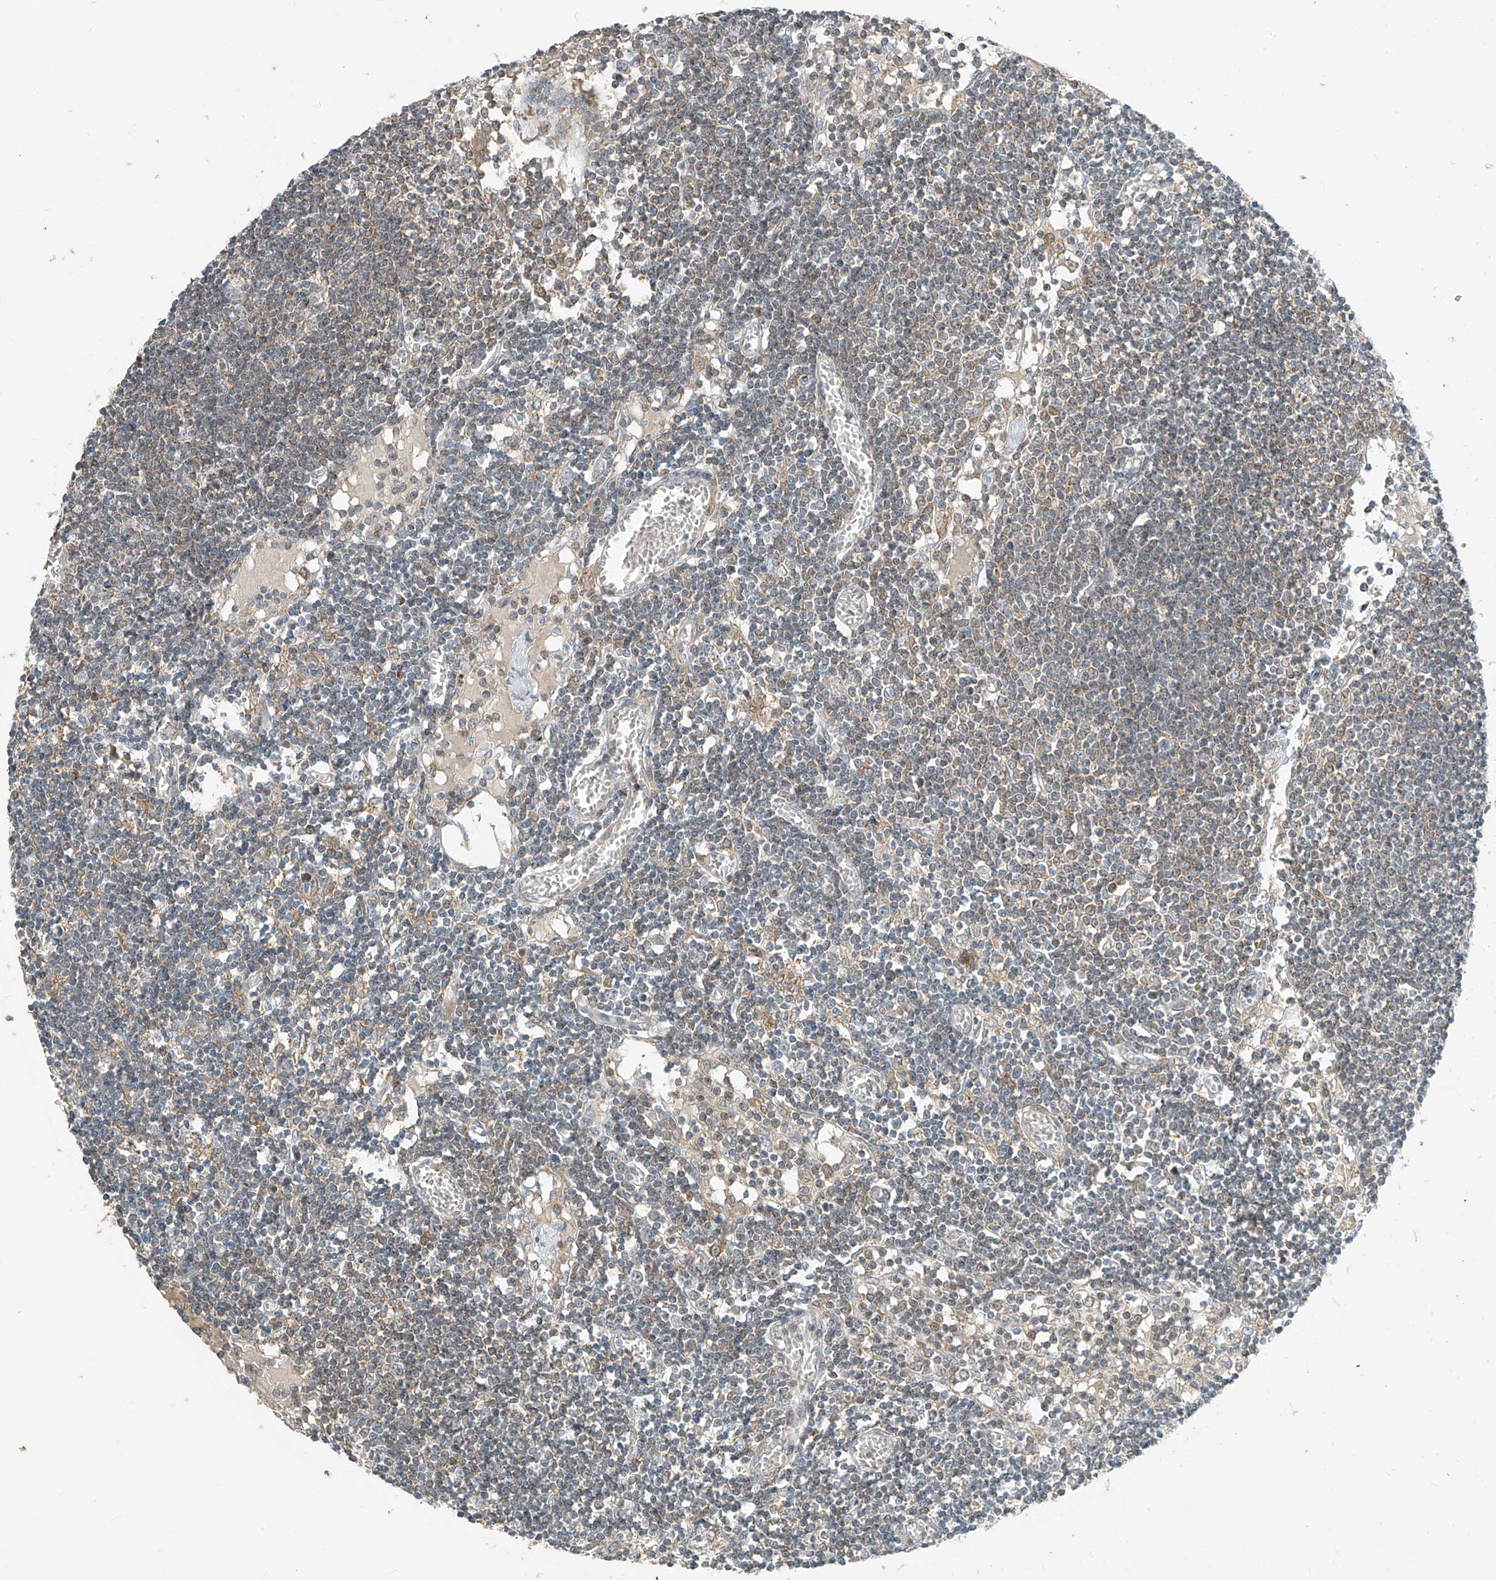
{"staining": {"intensity": "moderate", "quantity": "25%-75%", "location": "cytoplasmic/membranous"}, "tissue": "lymph node", "cell_type": "Germinal center cells", "image_type": "normal", "snomed": [{"axis": "morphology", "description": "Normal tissue, NOS"}, {"axis": "topography", "description": "Lymph node"}], "caption": "Protein analysis of normal lymph node demonstrates moderate cytoplasmic/membranous positivity in approximately 25%-75% of germinal center cells. Using DAB (3,3'-diaminobenzidine) (brown) and hematoxylin (blue) stains, captured at high magnification using brightfield microscopy.", "gene": "PARVG", "patient": {"sex": "female", "age": 11}}